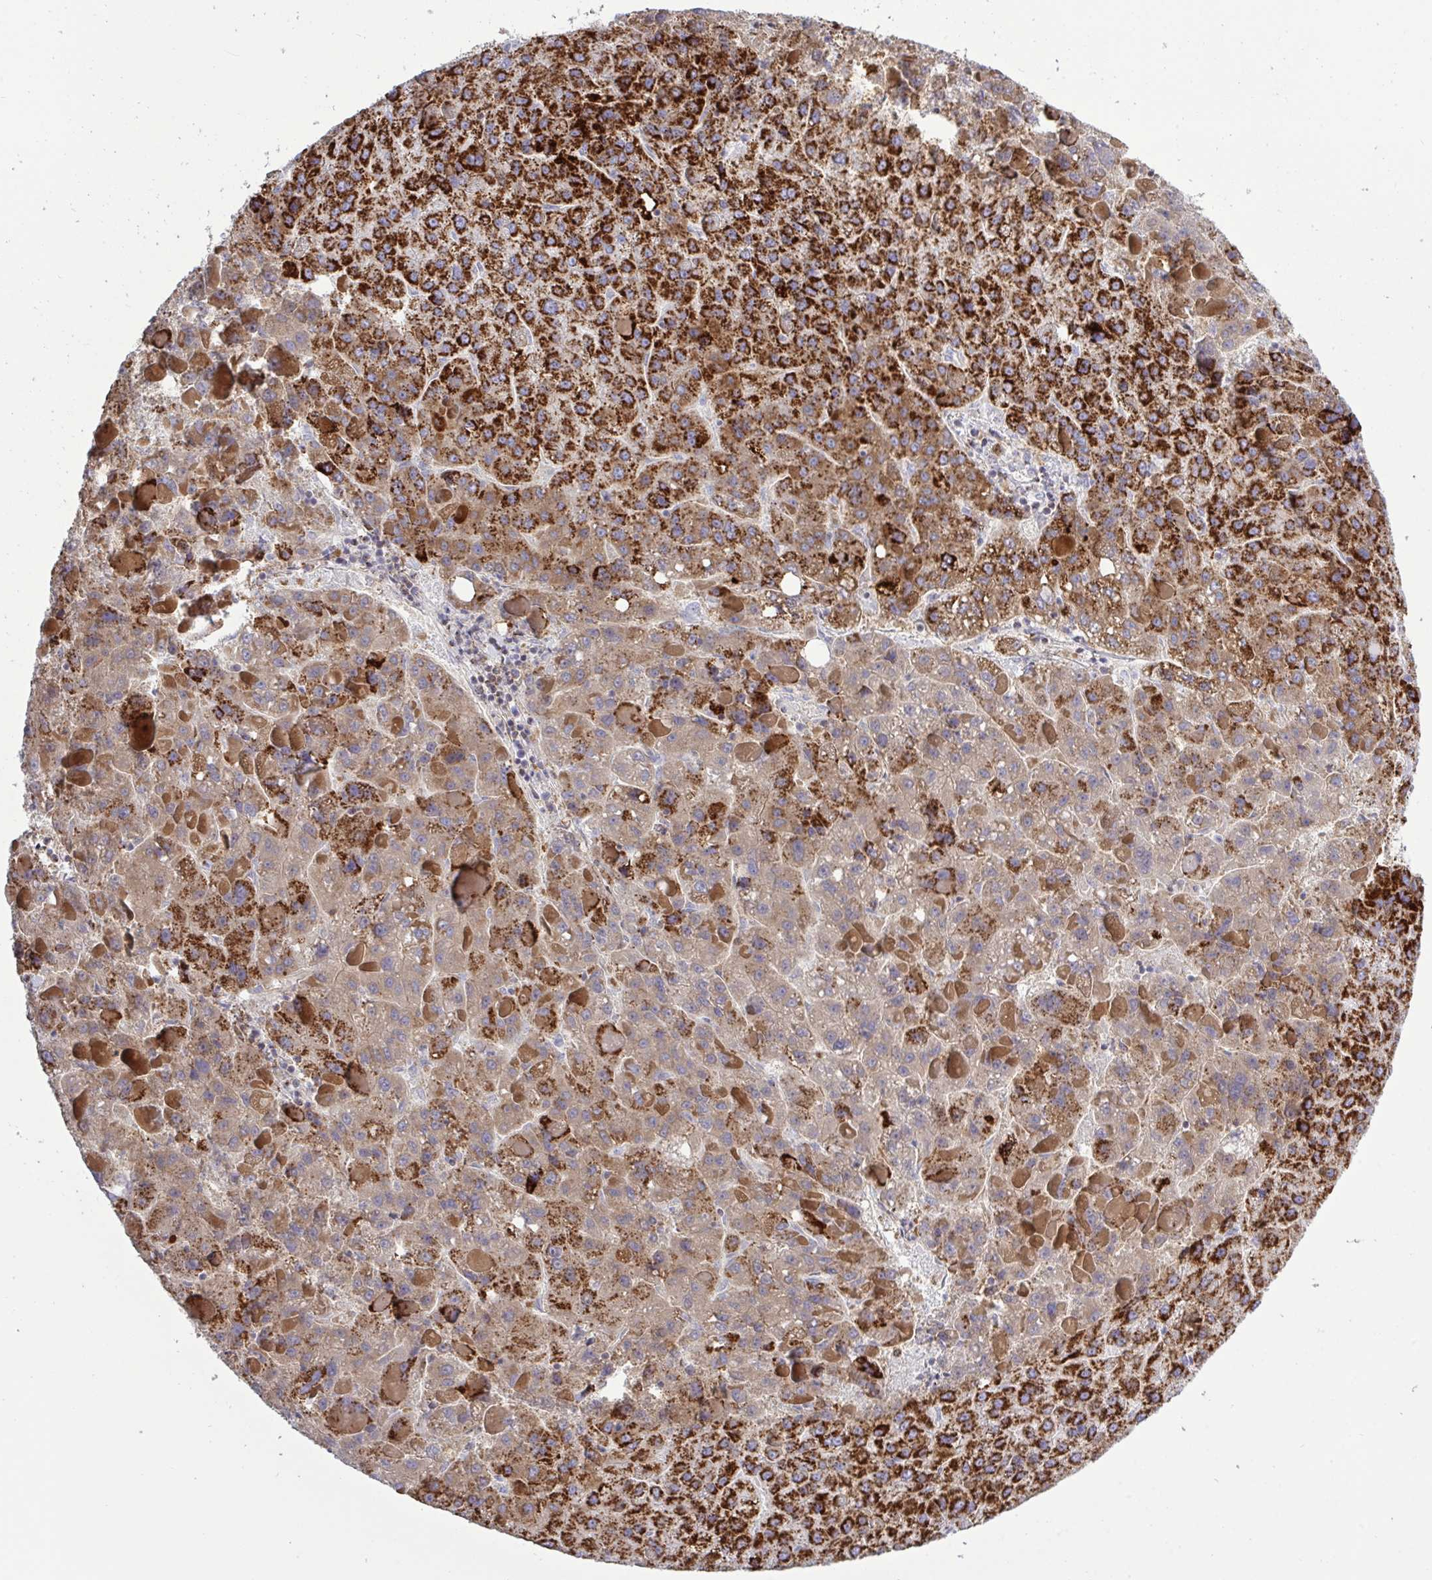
{"staining": {"intensity": "strong", "quantity": ">75%", "location": "cytoplasmic/membranous"}, "tissue": "liver cancer", "cell_type": "Tumor cells", "image_type": "cancer", "snomed": [{"axis": "morphology", "description": "Carcinoma, Hepatocellular, NOS"}, {"axis": "topography", "description": "Liver"}], "caption": "Liver hepatocellular carcinoma was stained to show a protein in brown. There is high levels of strong cytoplasmic/membranous expression in approximately >75% of tumor cells. (DAB (3,3'-diaminobenzidine) = brown stain, brightfield microscopy at high magnification).", "gene": "HSPE1", "patient": {"sex": "female", "age": 82}}